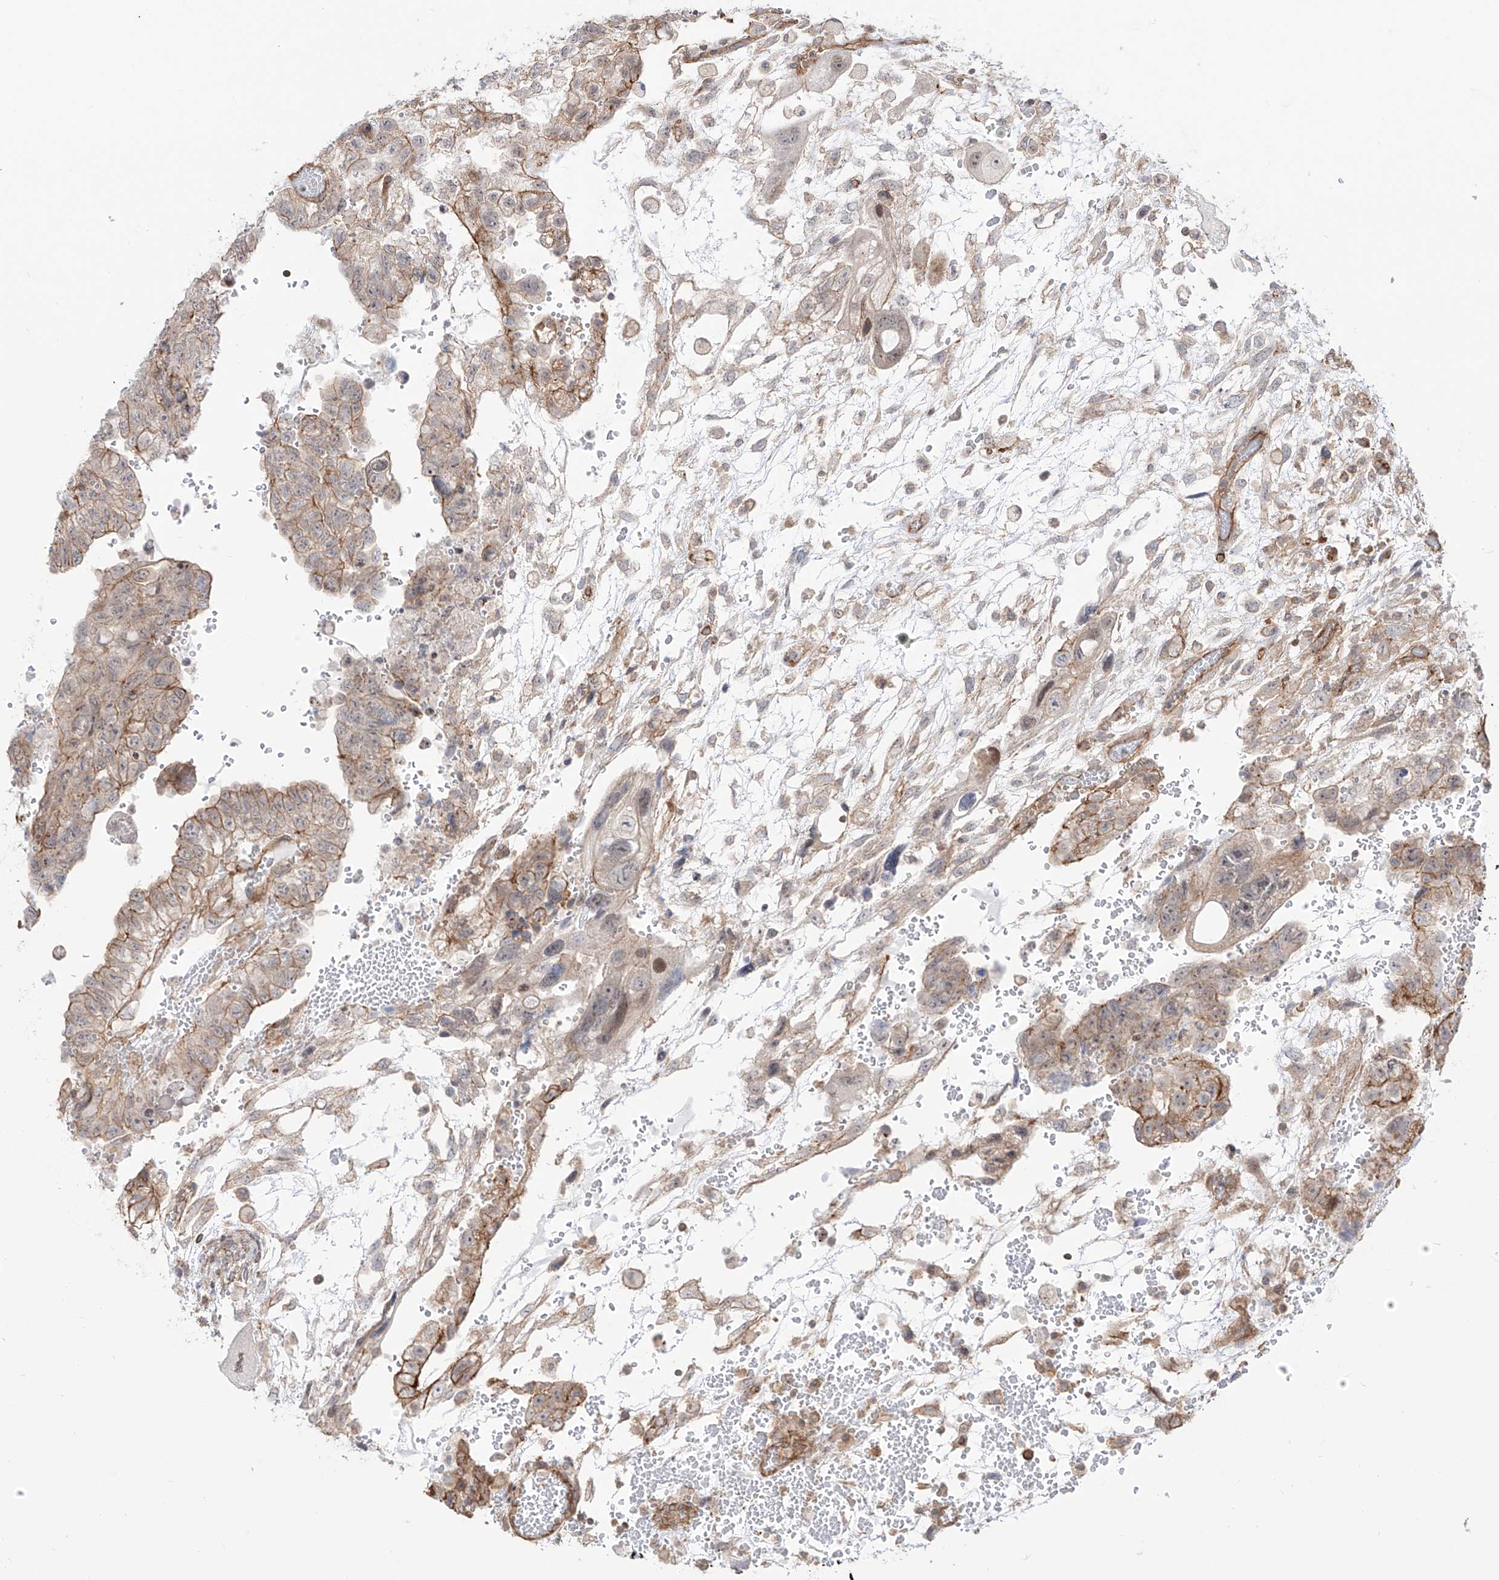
{"staining": {"intensity": "moderate", "quantity": "<25%", "location": "cytoplasmic/membranous"}, "tissue": "testis cancer", "cell_type": "Tumor cells", "image_type": "cancer", "snomed": [{"axis": "morphology", "description": "Carcinoma, Embryonal, NOS"}, {"axis": "topography", "description": "Testis"}], "caption": "Embryonal carcinoma (testis) tissue reveals moderate cytoplasmic/membranous positivity in approximately <25% of tumor cells, visualized by immunohistochemistry.", "gene": "ZNF180", "patient": {"sex": "male", "age": 36}}